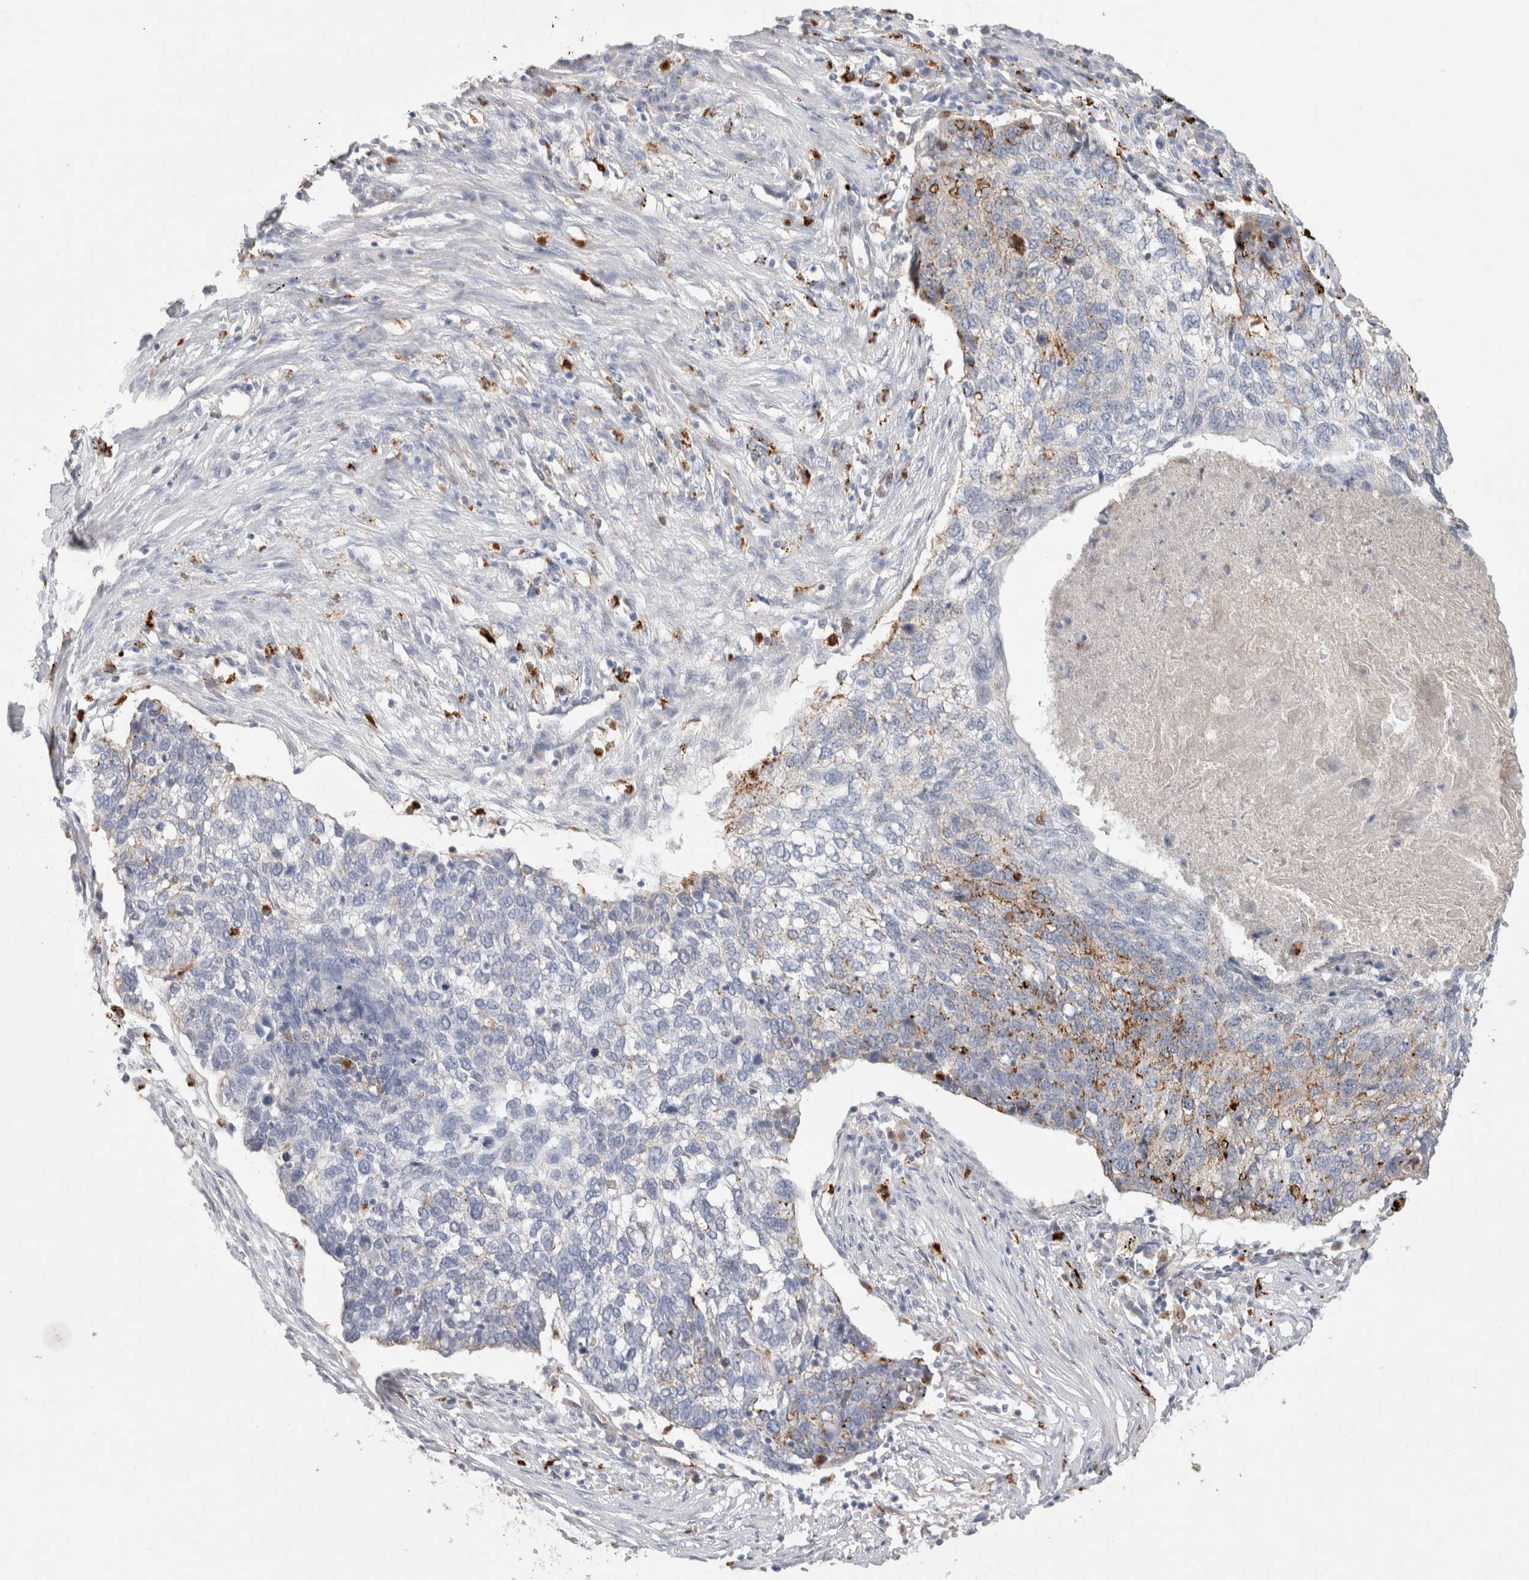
{"staining": {"intensity": "moderate", "quantity": "<25%", "location": "cytoplasmic/membranous"}, "tissue": "lung cancer", "cell_type": "Tumor cells", "image_type": "cancer", "snomed": [{"axis": "morphology", "description": "Squamous cell carcinoma, NOS"}, {"axis": "topography", "description": "Lung"}], "caption": "Immunohistochemical staining of human squamous cell carcinoma (lung) demonstrates moderate cytoplasmic/membranous protein positivity in approximately <25% of tumor cells.", "gene": "HPGDS", "patient": {"sex": "female", "age": 63}}